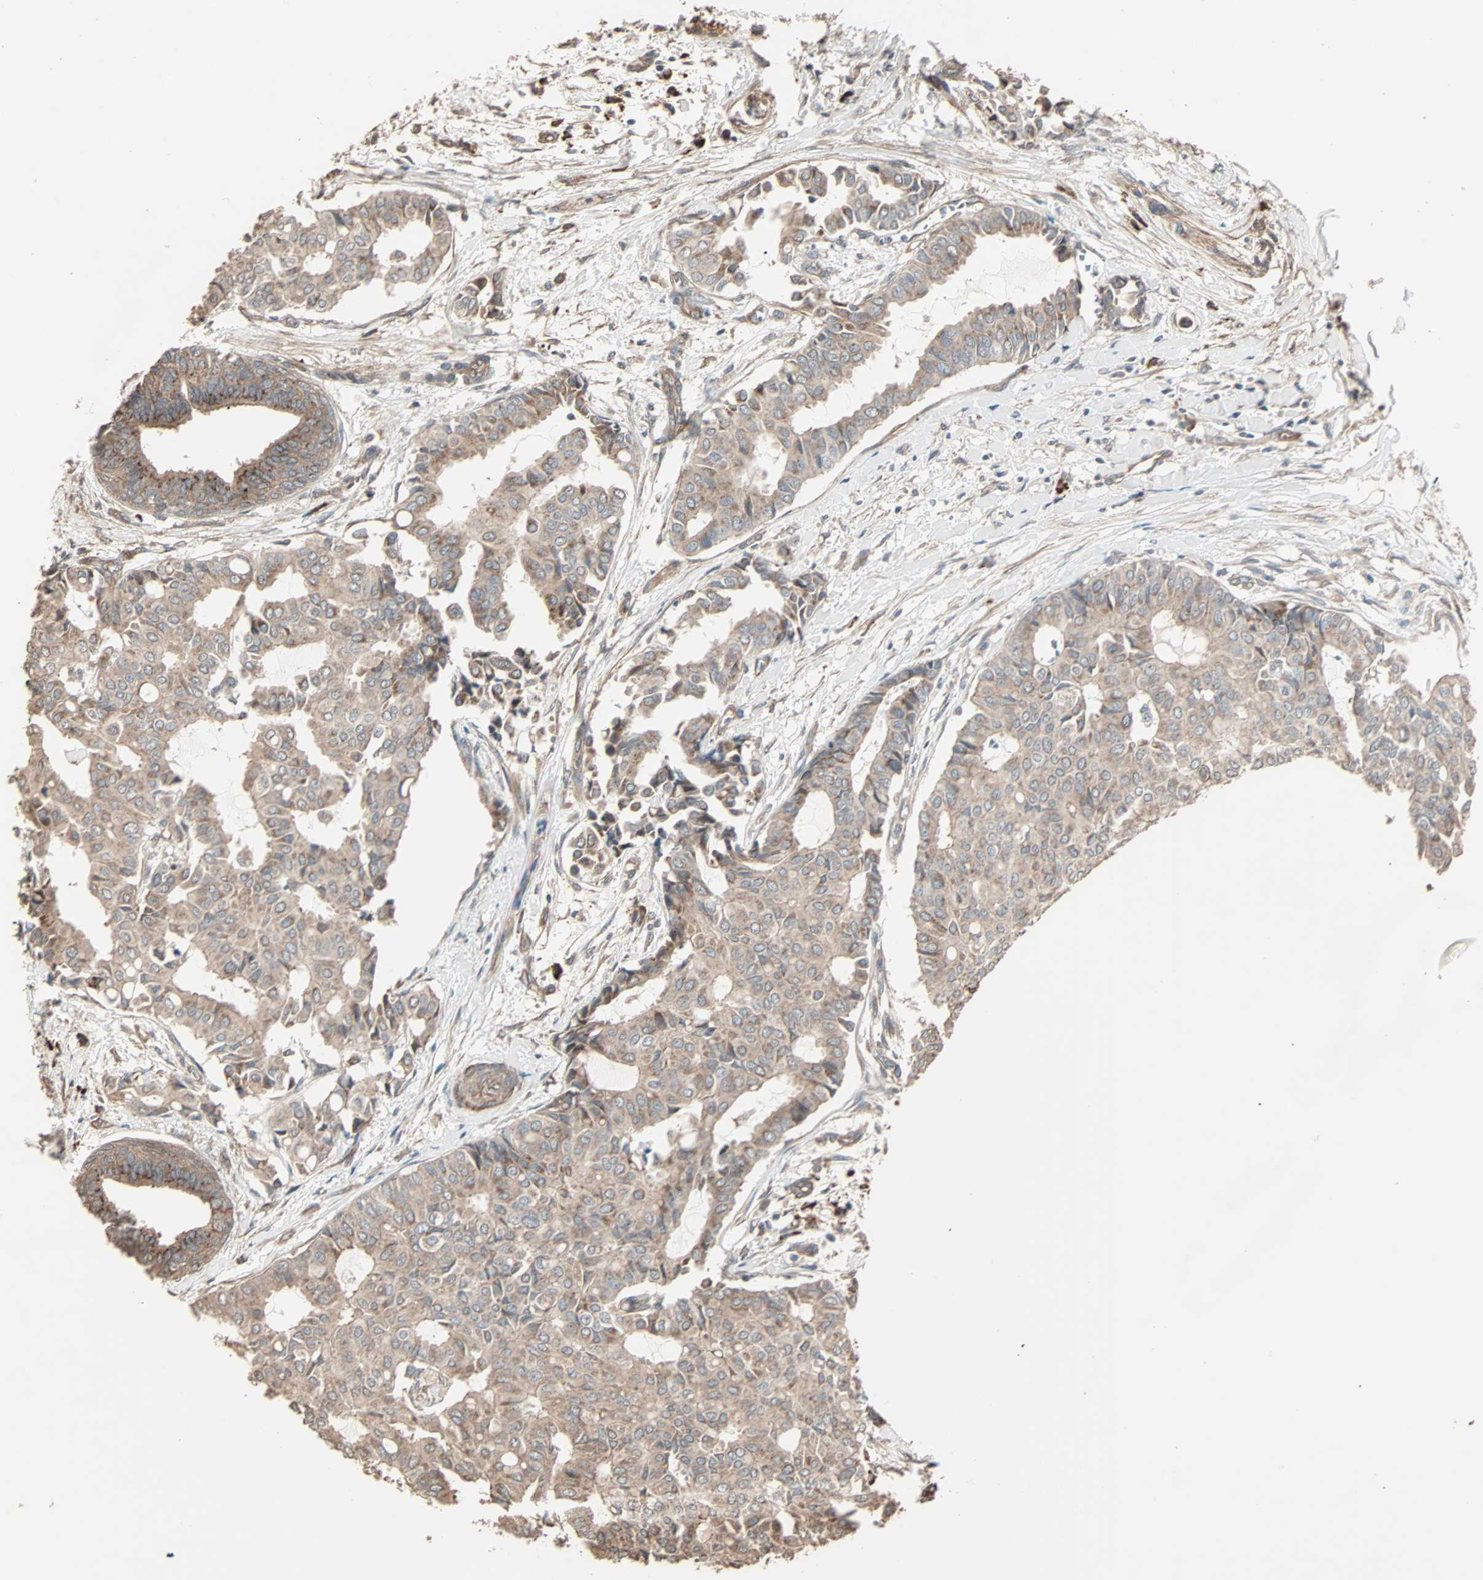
{"staining": {"intensity": "weak", "quantity": ">75%", "location": "cytoplasmic/membranous"}, "tissue": "head and neck cancer", "cell_type": "Tumor cells", "image_type": "cancer", "snomed": [{"axis": "morphology", "description": "Adenocarcinoma, NOS"}, {"axis": "topography", "description": "Salivary gland"}, {"axis": "topography", "description": "Head-Neck"}], "caption": "Immunohistochemical staining of human adenocarcinoma (head and neck) shows low levels of weak cytoplasmic/membranous protein positivity in about >75% of tumor cells.", "gene": "GALNT3", "patient": {"sex": "female", "age": 59}}